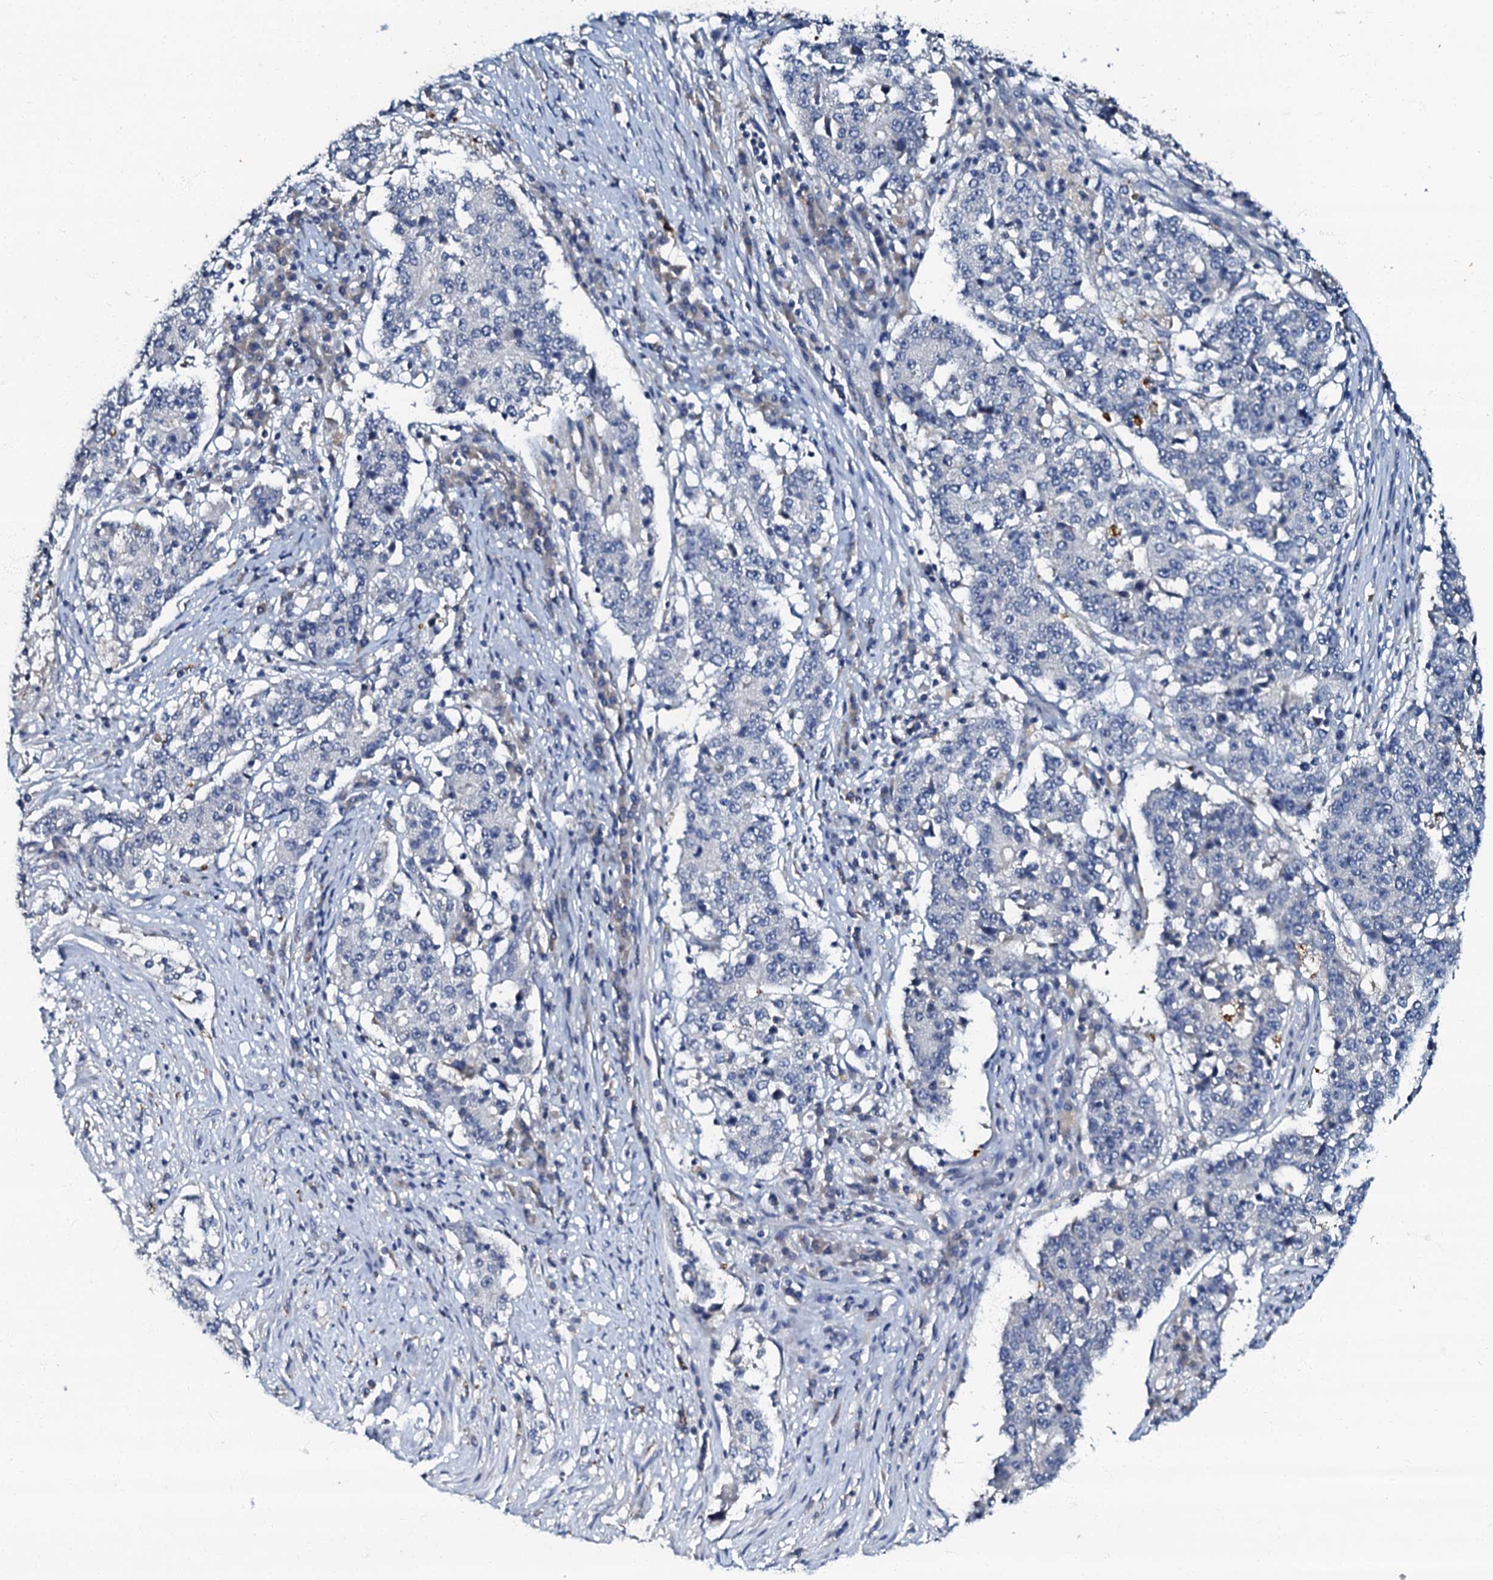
{"staining": {"intensity": "negative", "quantity": "none", "location": "none"}, "tissue": "stomach cancer", "cell_type": "Tumor cells", "image_type": "cancer", "snomed": [{"axis": "morphology", "description": "Adenocarcinoma, NOS"}, {"axis": "topography", "description": "Stomach"}], "caption": "This is an IHC photomicrograph of human stomach cancer. There is no expression in tumor cells.", "gene": "OLAH", "patient": {"sex": "male", "age": 59}}